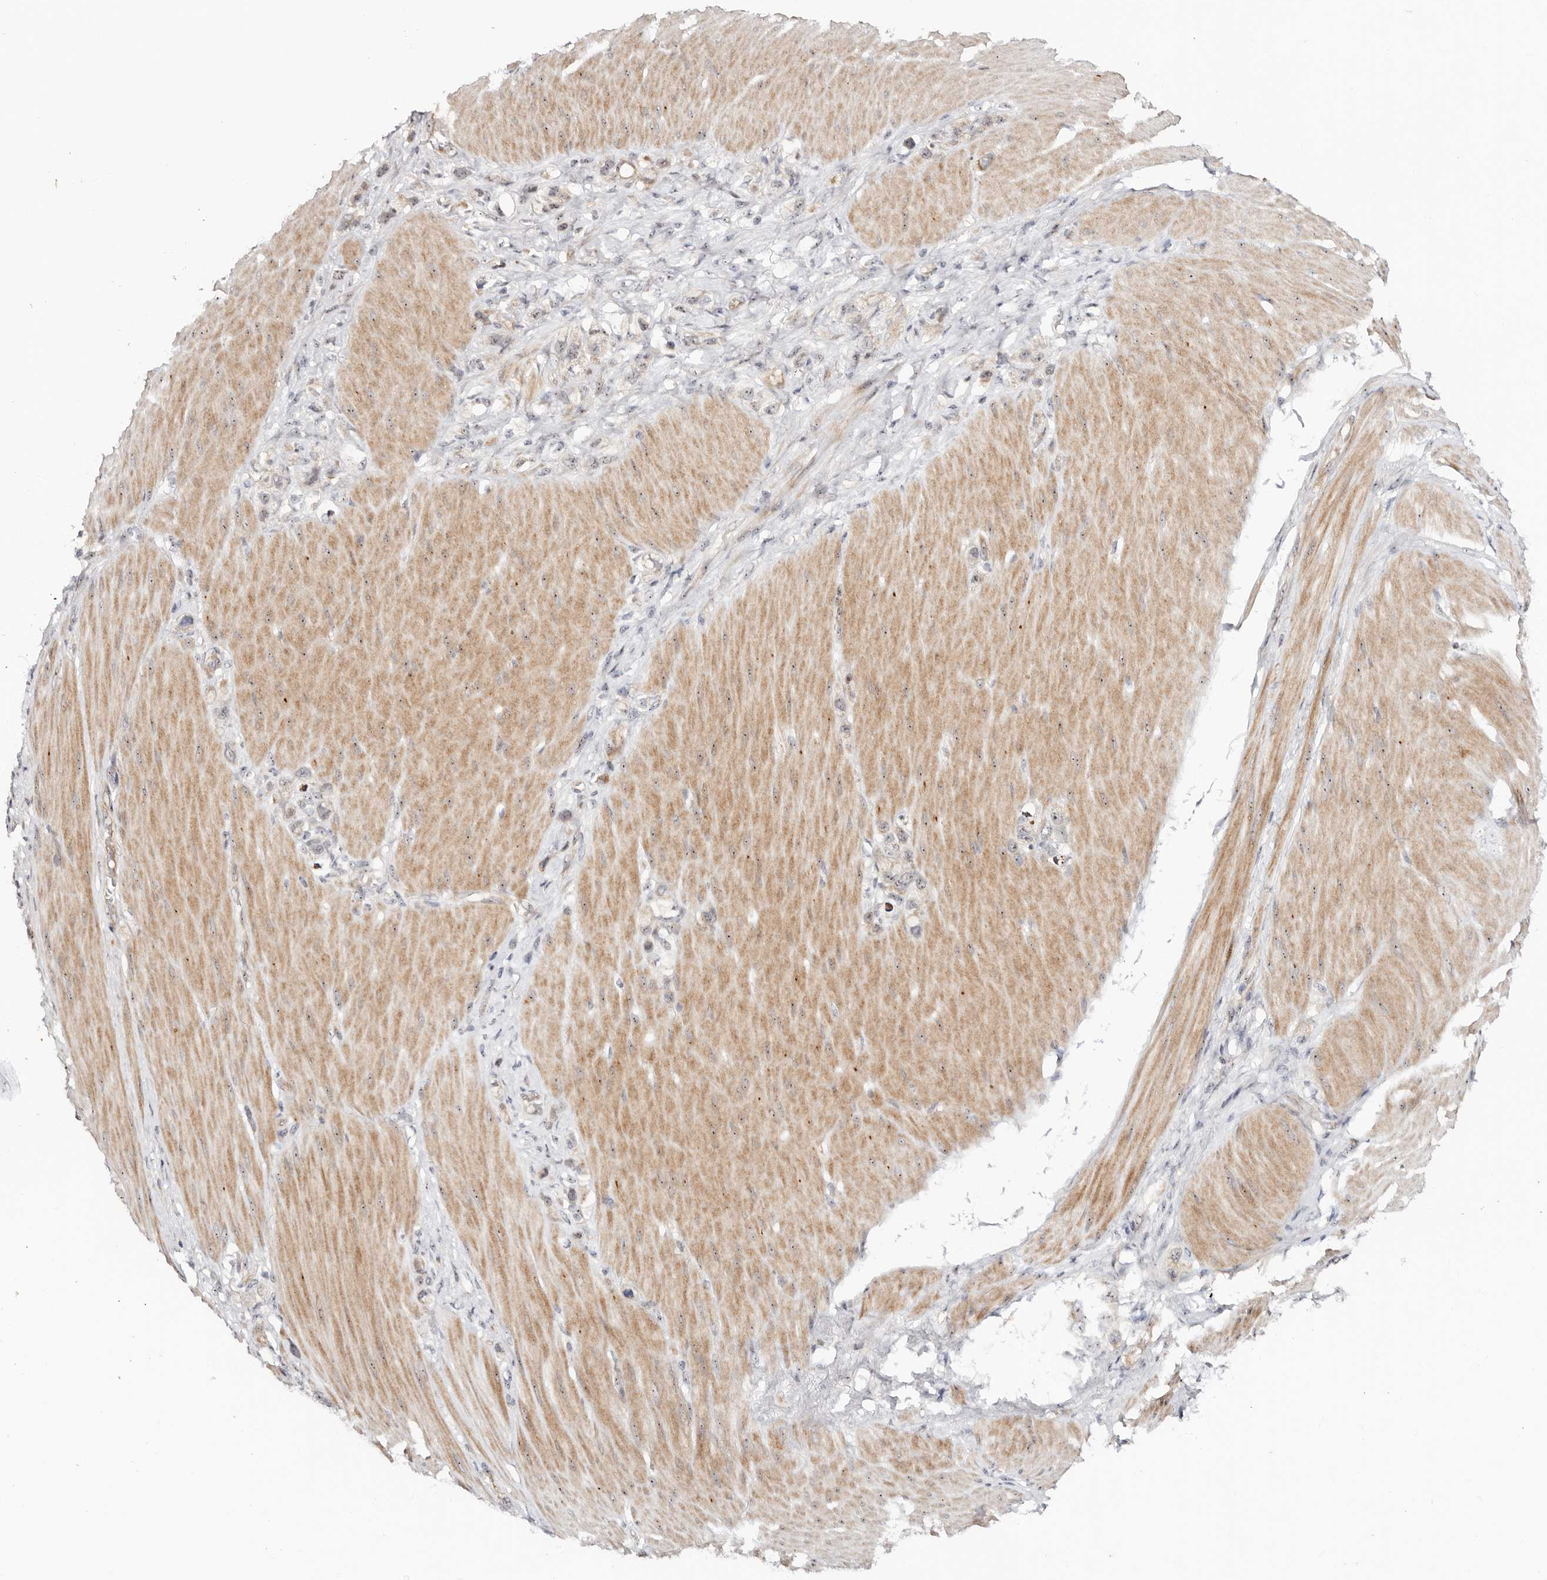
{"staining": {"intensity": "weak", "quantity": "<25%", "location": "cytoplasmic/membranous,nuclear"}, "tissue": "stomach cancer", "cell_type": "Tumor cells", "image_type": "cancer", "snomed": [{"axis": "morphology", "description": "Adenocarcinoma, NOS"}, {"axis": "topography", "description": "Stomach"}], "caption": "Human adenocarcinoma (stomach) stained for a protein using IHC demonstrates no expression in tumor cells.", "gene": "ODF2L", "patient": {"sex": "female", "age": 65}}